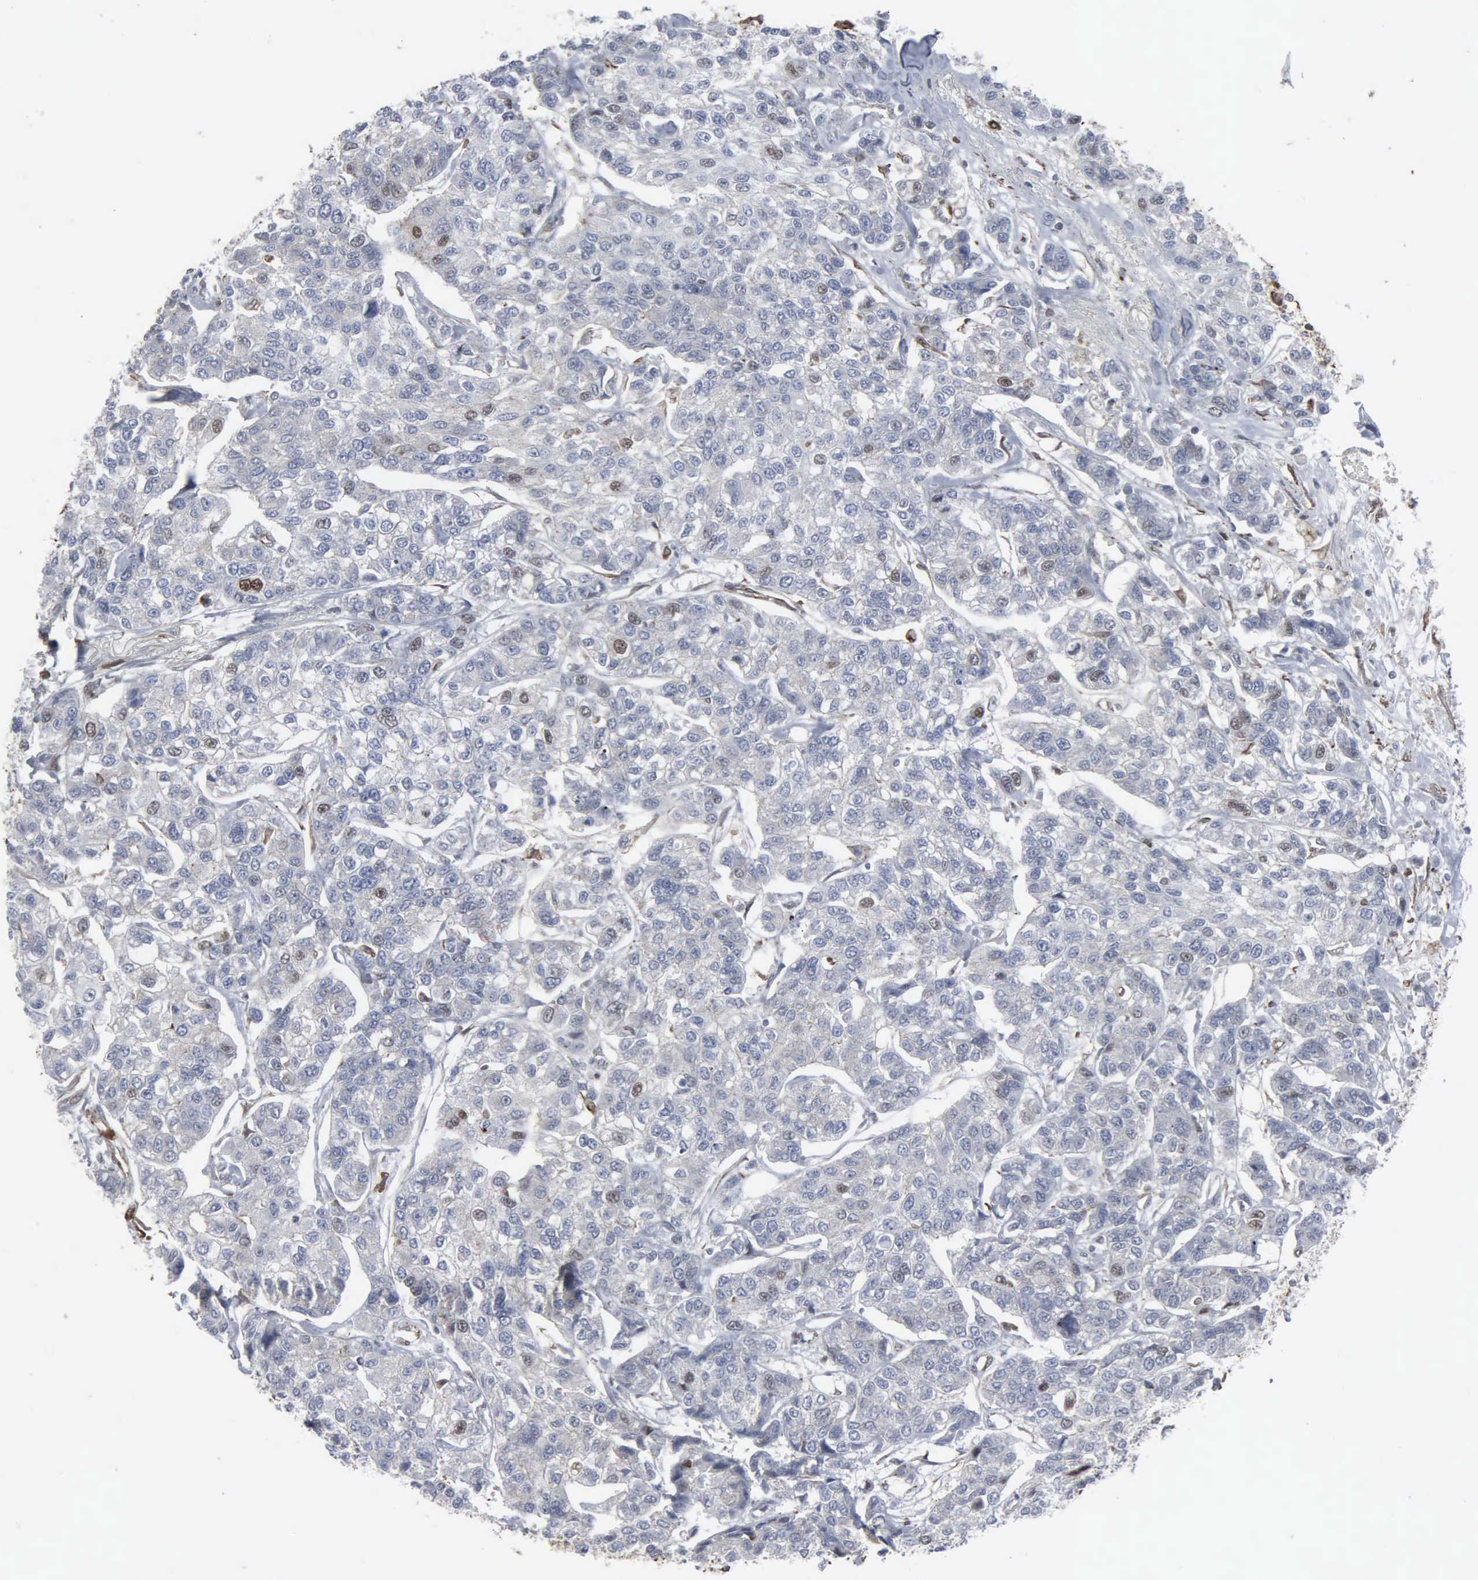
{"staining": {"intensity": "weak", "quantity": "<25%", "location": "nuclear"}, "tissue": "breast cancer", "cell_type": "Tumor cells", "image_type": "cancer", "snomed": [{"axis": "morphology", "description": "Duct carcinoma"}, {"axis": "topography", "description": "Breast"}], "caption": "Tumor cells show no significant protein expression in infiltrating ductal carcinoma (breast).", "gene": "CCNE1", "patient": {"sex": "female", "age": 51}}